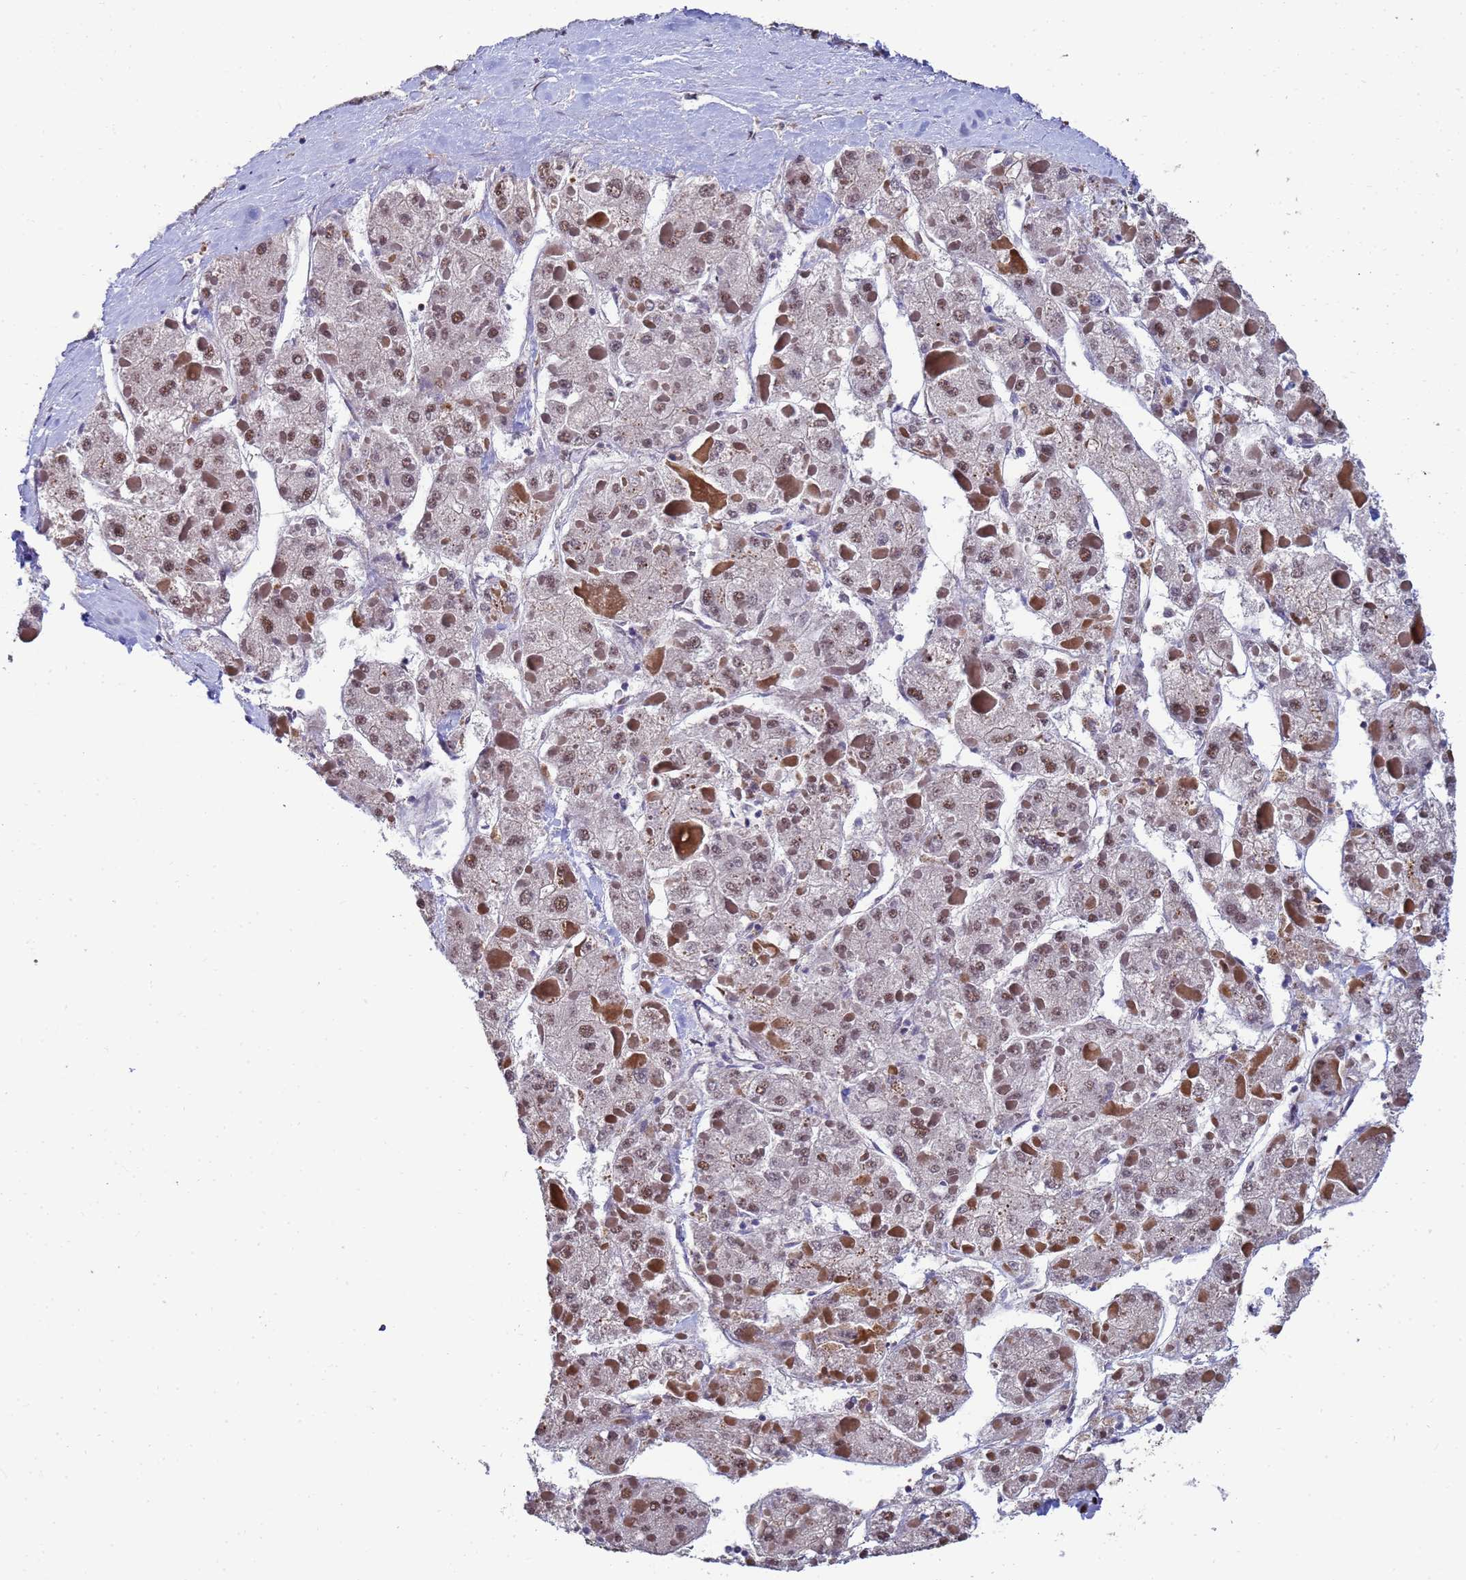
{"staining": {"intensity": "moderate", "quantity": ">75%", "location": "nuclear"}, "tissue": "liver cancer", "cell_type": "Tumor cells", "image_type": "cancer", "snomed": [{"axis": "morphology", "description": "Carcinoma, Hepatocellular, NOS"}, {"axis": "topography", "description": "Liver"}], "caption": "Approximately >75% of tumor cells in human liver cancer reveal moderate nuclear protein positivity as visualized by brown immunohistochemical staining.", "gene": "SF3B2", "patient": {"sex": "female", "age": 73}}